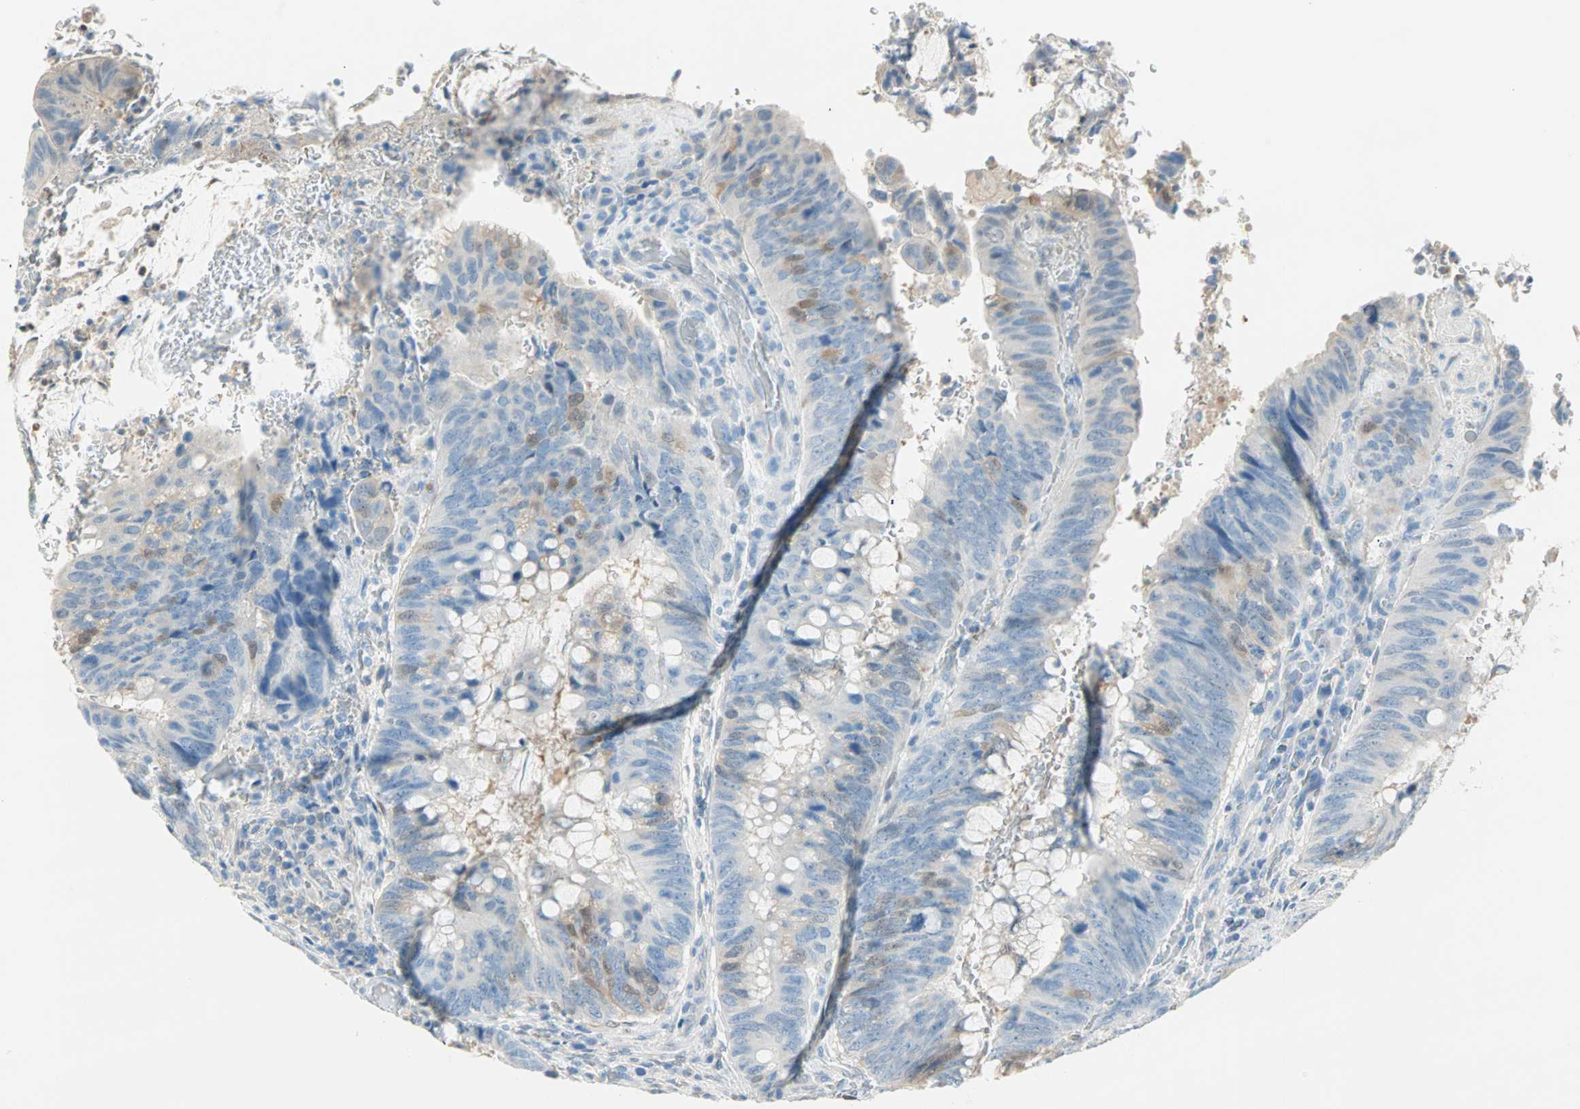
{"staining": {"intensity": "moderate", "quantity": "<25%", "location": "cytoplasmic/membranous,nuclear"}, "tissue": "colorectal cancer", "cell_type": "Tumor cells", "image_type": "cancer", "snomed": [{"axis": "morphology", "description": "Normal tissue, NOS"}, {"axis": "morphology", "description": "Adenocarcinoma, NOS"}, {"axis": "topography", "description": "Rectum"}, {"axis": "topography", "description": "Peripheral nerve tissue"}], "caption": "About <25% of tumor cells in colorectal cancer exhibit moderate cytoplasmic/membranous and nuclear protein positivity as visualized by brown immunohistochemical staining.", "gene": "S100A1", "patient": {"sex": "male", "age": 92}}